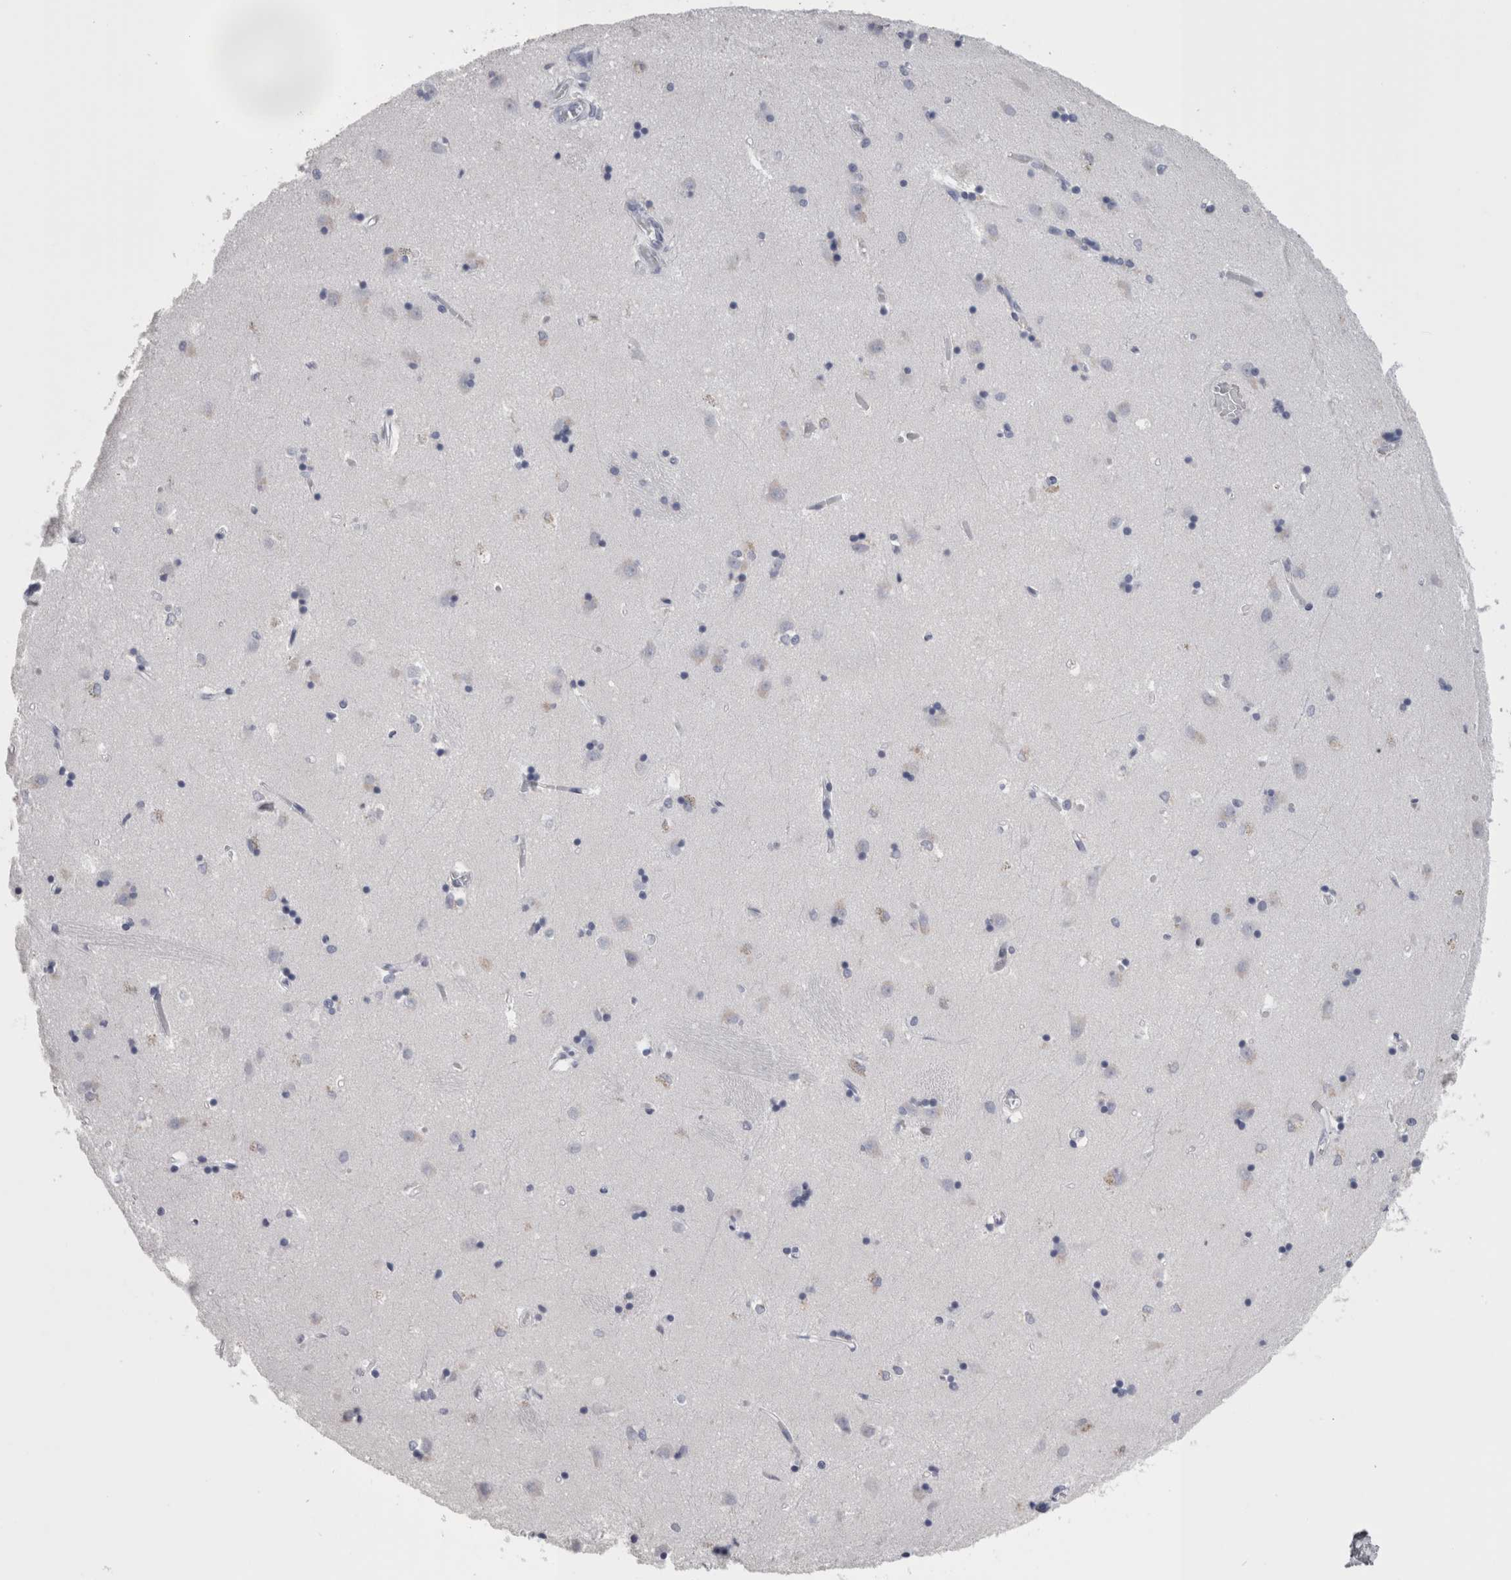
{"staining": {"intensity": "negative", "quantity": "none", "location": "none"}, "tissue": "caudate", "cell_type": "Glial cells", "image_type": "normal", "snomed": [{"axis": "morphology", "description": "Normal tissue, NOS"}, {"axis": "topography", "description": "Lateral ventricle wall"}], "caption": "A high-resolution image shows immunohistochemistry staining of unremarkable caudate, which exhibits no significant staining in glial cells.", "gene": "CA8", "patient": {"sex": "male", "age": 45}}